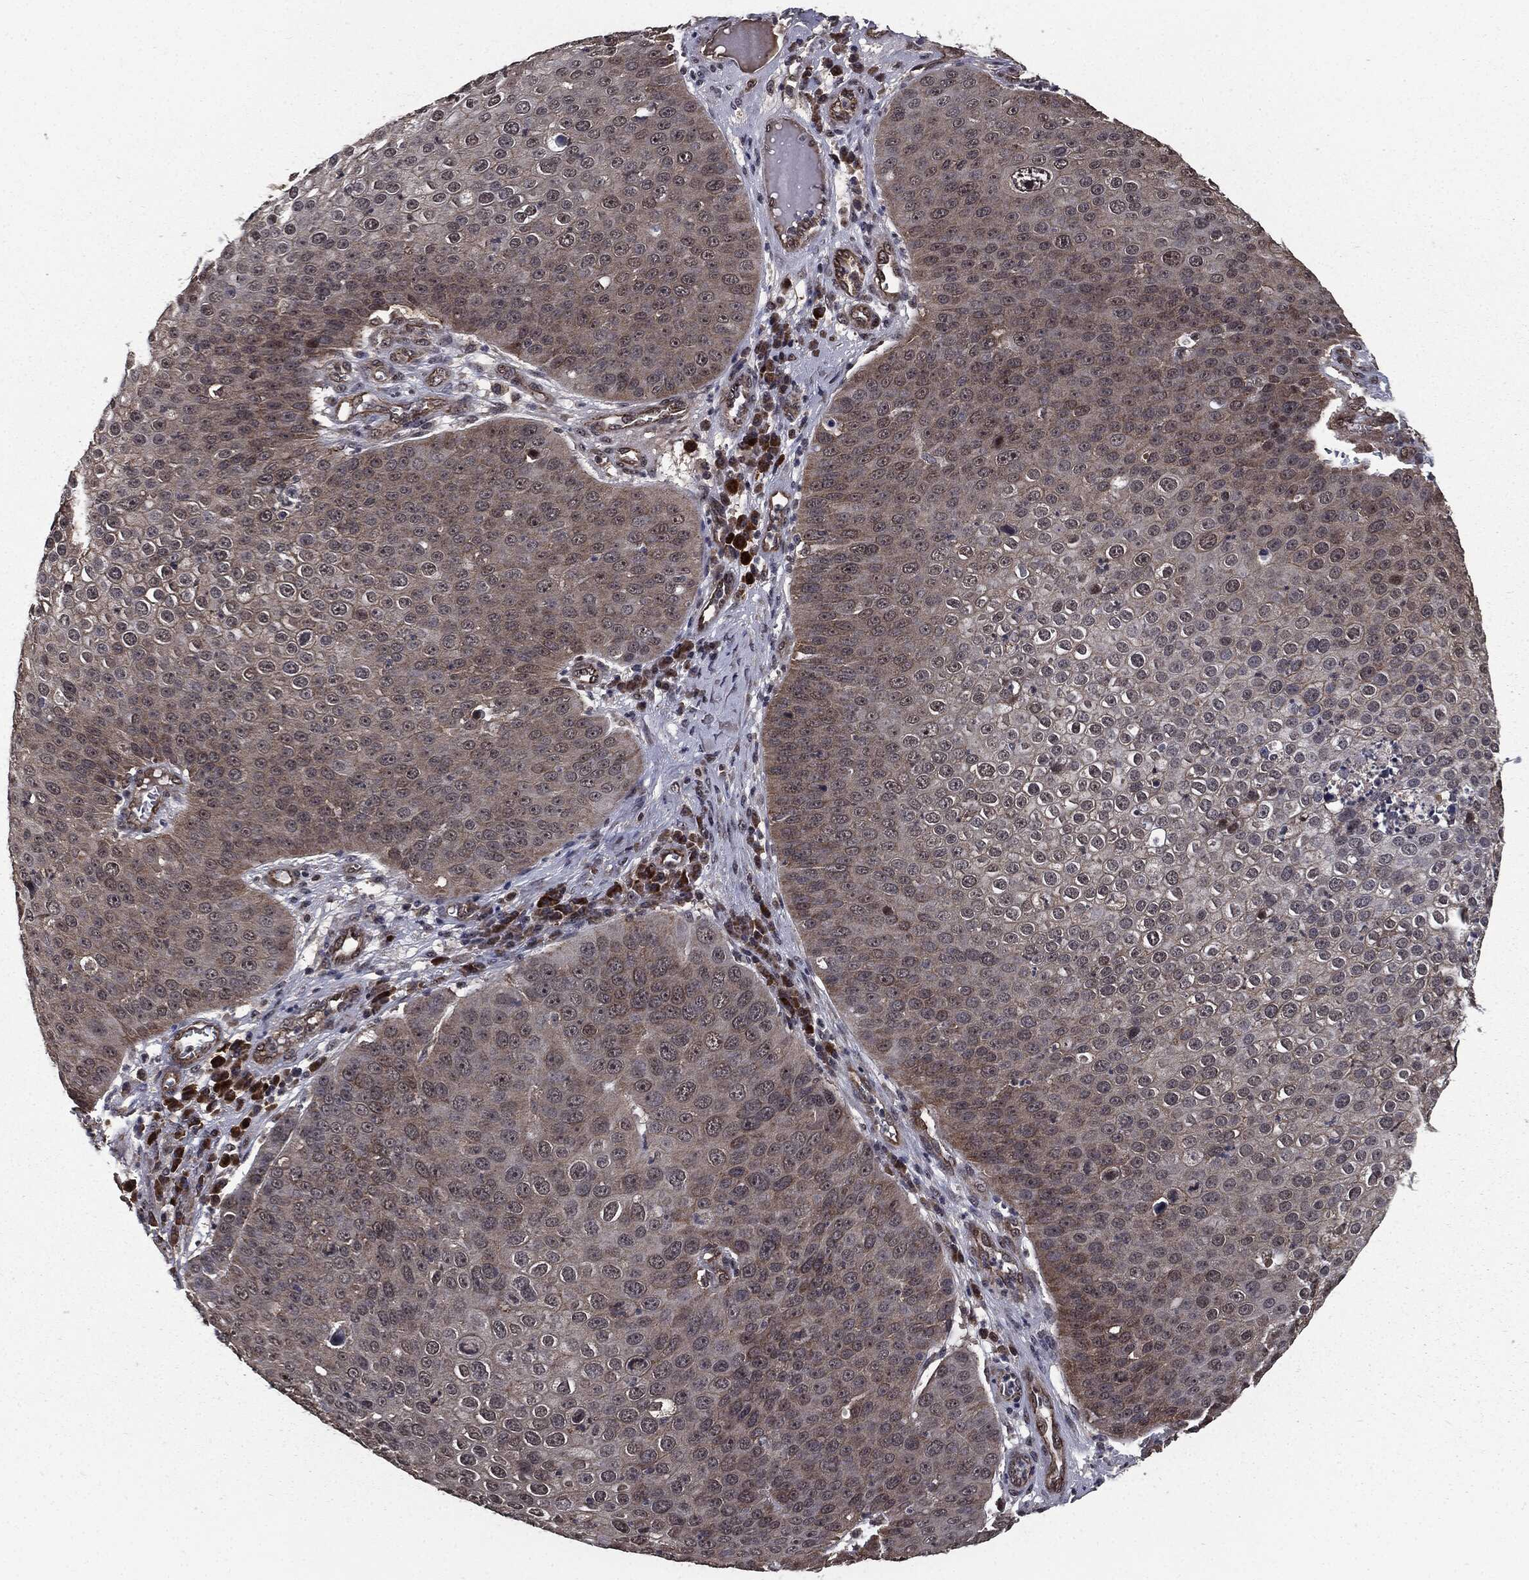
{"staining": {"intensity": "negative", "quantity": "none", "location": "none"}, "tissue": "skin cancer", "cell_type": "Tumor cells", "image_type": "cancer", "snomed": [{"axis": "morphology", "description": "Squamous cell carcinoma, NOS"}, {"axis": "topography", "description": "Skin"}], "caption": "IHC of human squamous cell carcinoma (skin) displays no positivity in tumor cells.", "gene": "PTPA", "patient": {"sex": "male", "age": 71}}